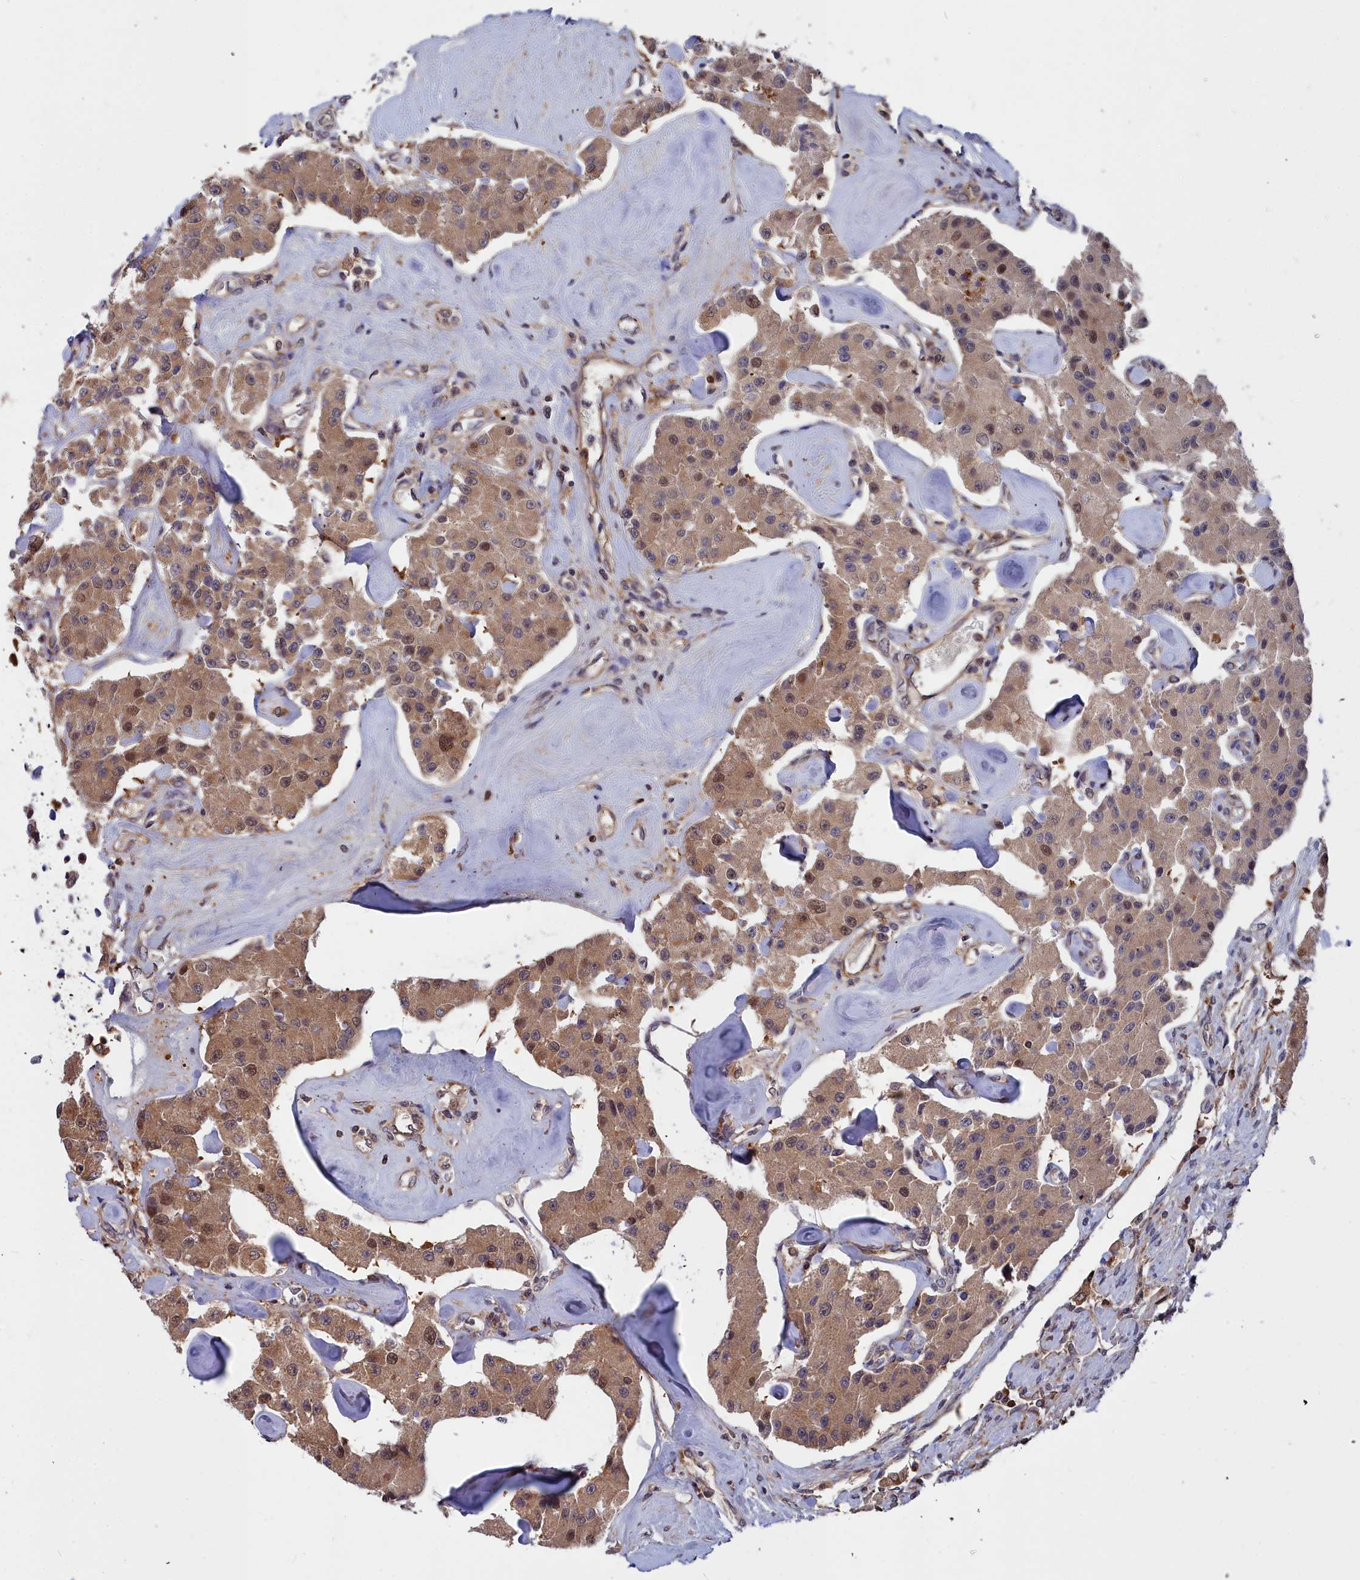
{"staining": {"intensity": "moderate", "quantity": ">75%", "location": "cytoplasmic/membranous,nuclear"}, "tissue": "carcinoid", "cell_type": "Tumor cells", "image_type": "cancer", "snomed": [{"axis": "morphology", "description": "Carcinoid, malignant, NOS"}, {"axis": "topography", "description": "Pancreas"}], "caption": "Immunohistochemical staining of malignant carcinoid reveals medium levels of moderate cytoplasmic/membranous and nuclear protein expression in about >75% of tumor cells. The staining was performed using DAB, with brown indicating positive protein expression. Nuclei are stained blue with hematoxylin.", "gene": "GFRA2", "patient": {"sex": "male", "age": 41}}